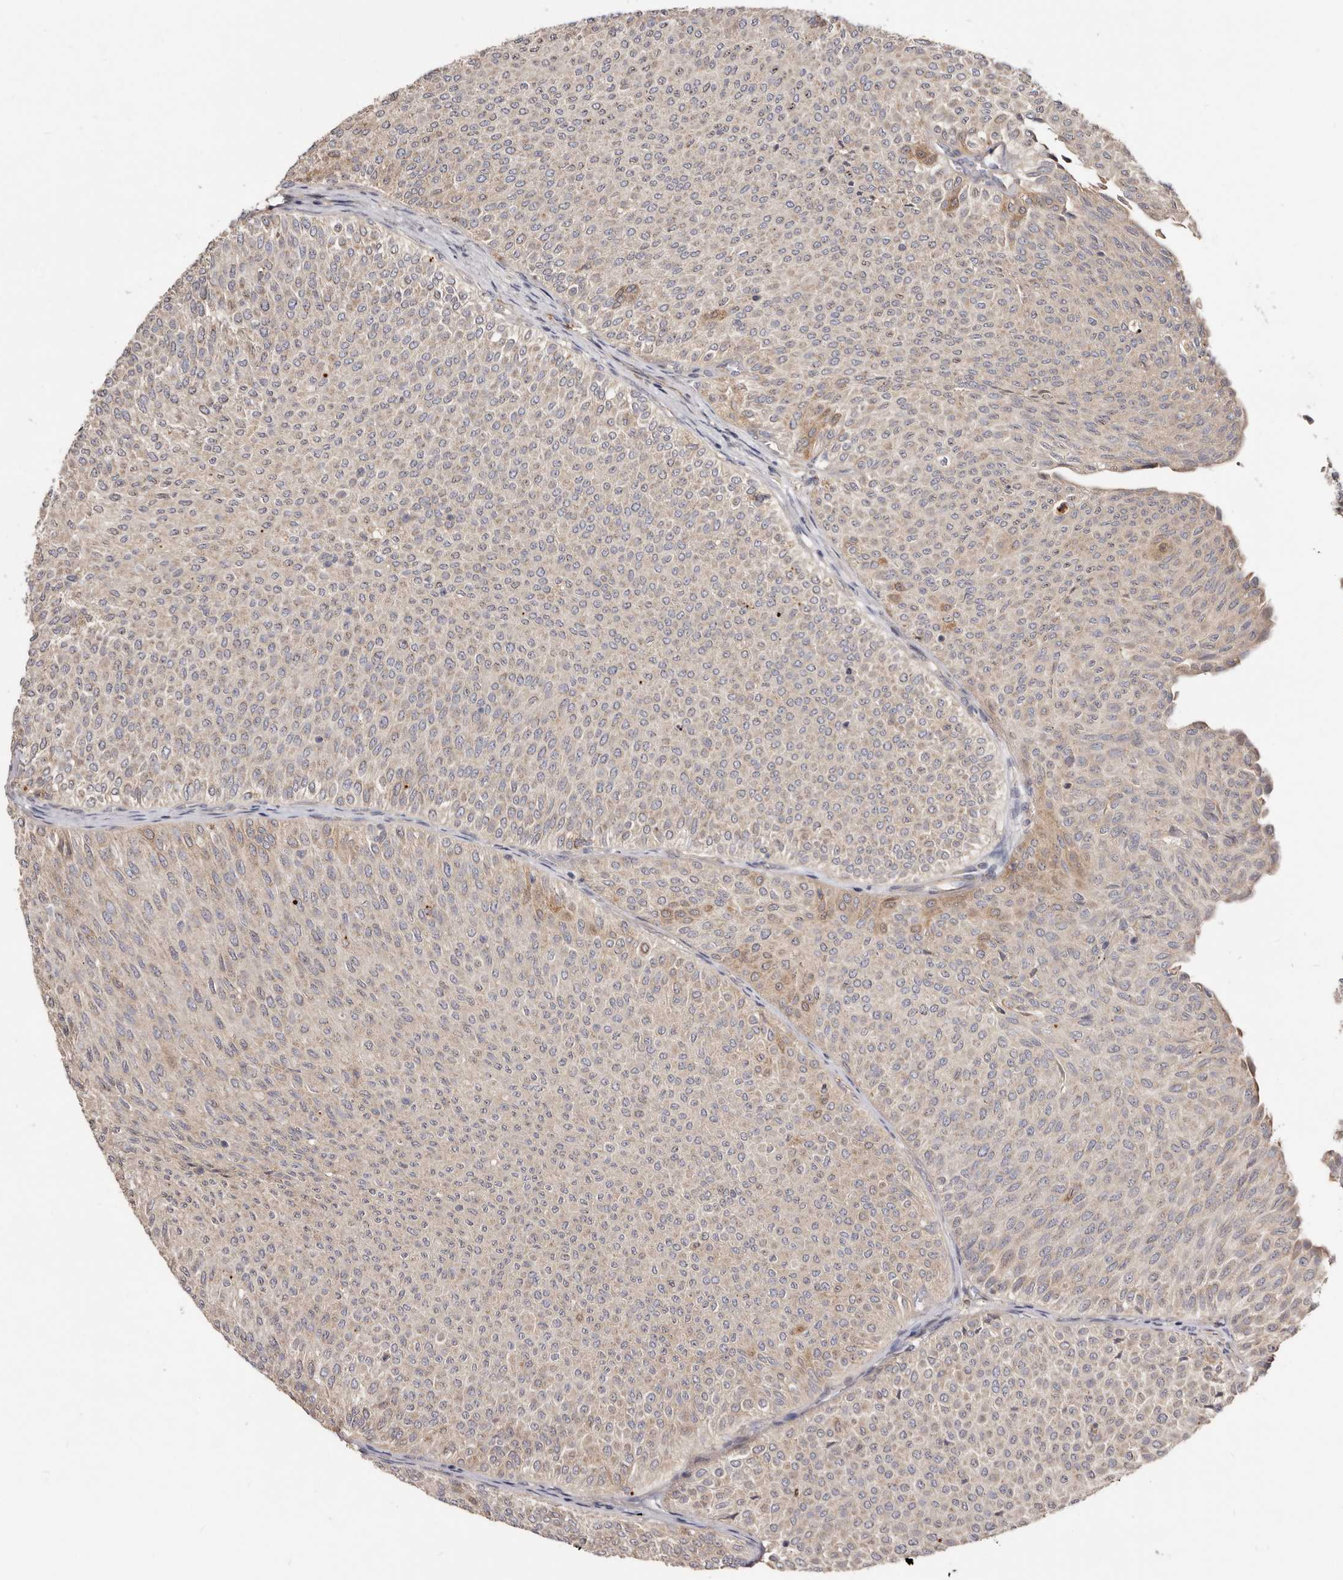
{"staining": {"intensity": "moderate", "quantity": "<25%", "location": "cytoplasmic/membranous"}, "tissue": "urothelial cancer", "cell_type": "Tumor cells", "image_type": "cancer", "snomed": [{"axis": "morphology", "description": "Urothelial carcinoma, Low grade"}, {"axis": "topography", "description": "Urinary bladder"}], "caption": "Moderate cytoplasmic/membranous protein expression is seen in about <25% of tumor cells in urothelial cancer. (Stains: DAB (3,3'-diaminobenzidine) in brown, nuclei in blue, Microscopy: brightfield microscopy at high magnification).", "gene": "LRRC25", "patient": {"sex": "male", "age": 78}}